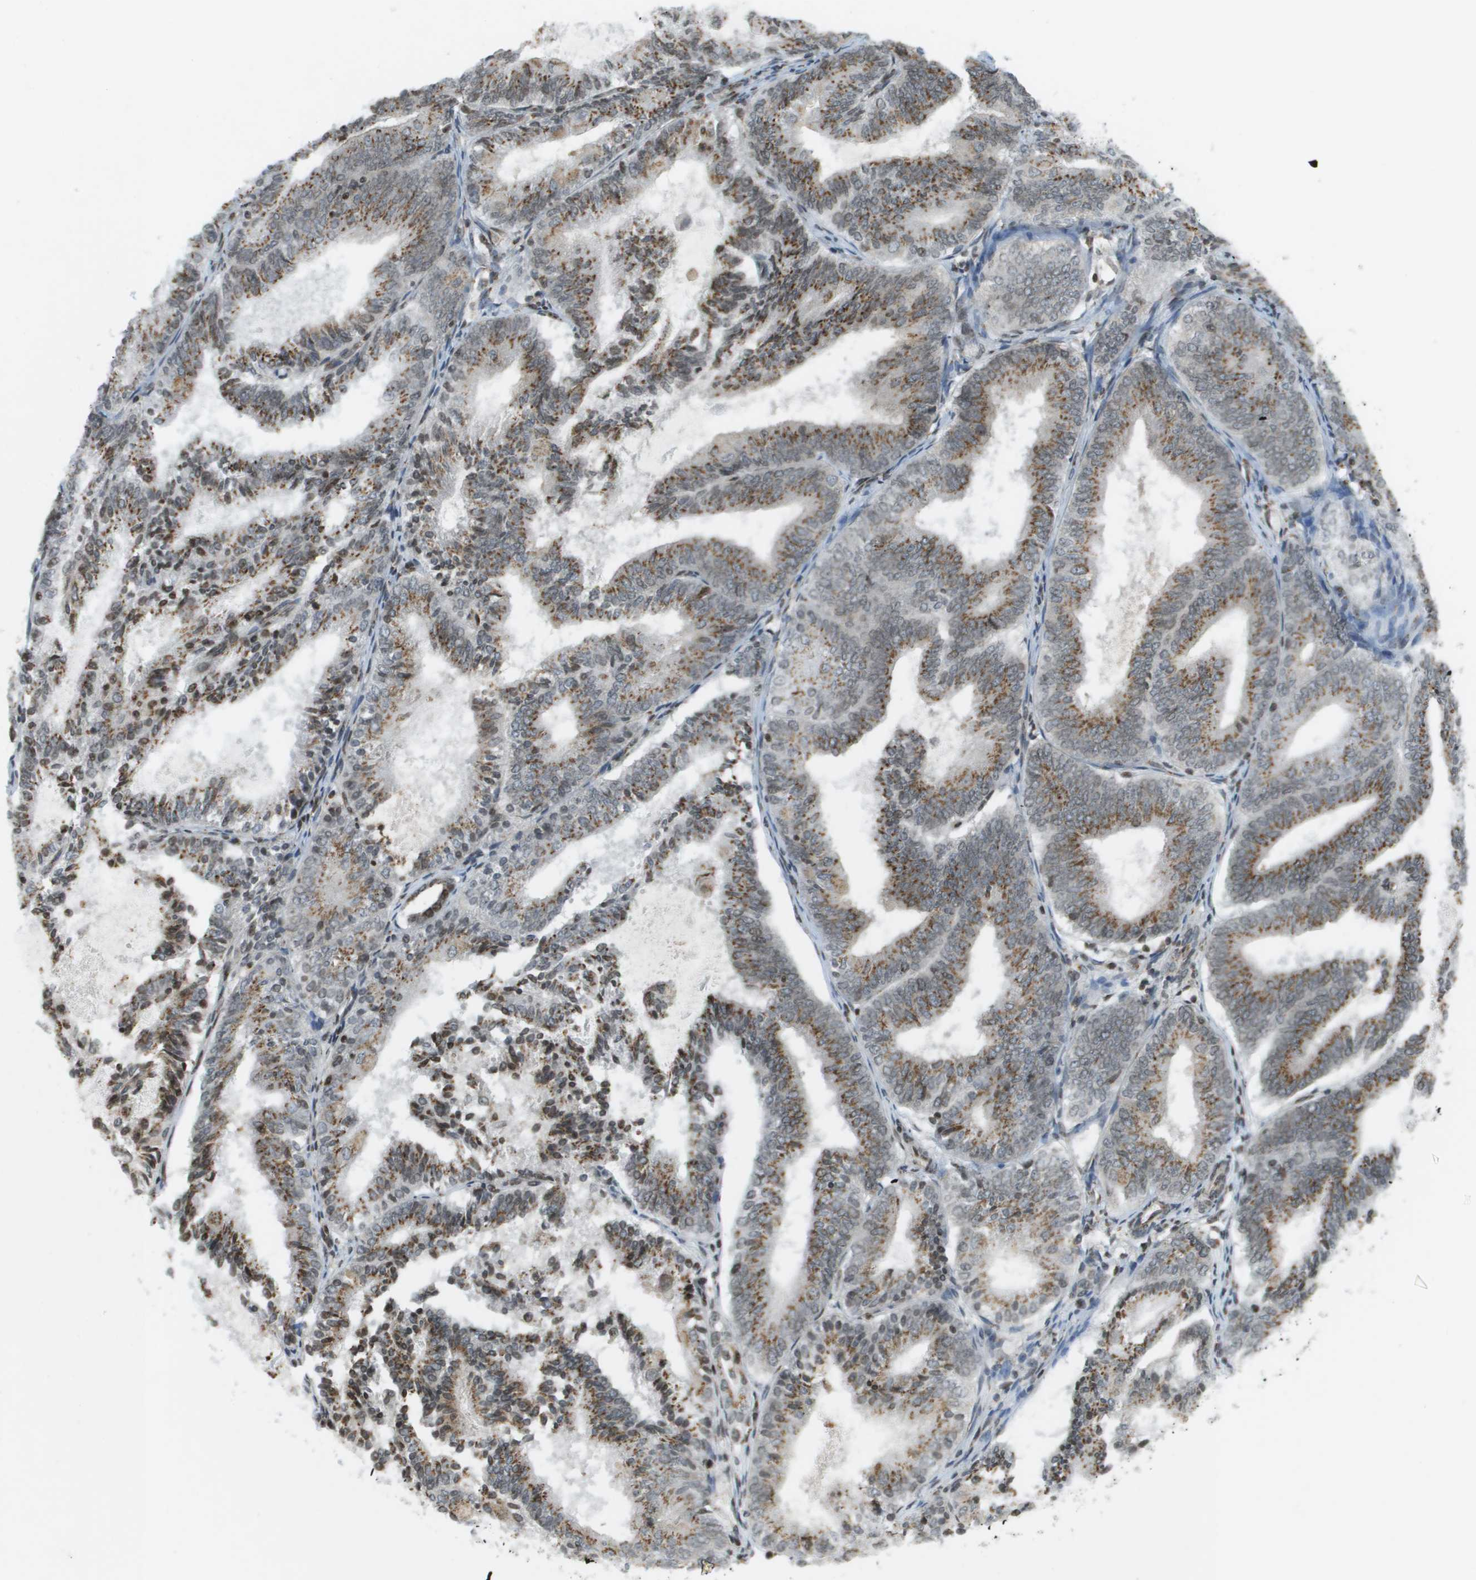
{"staining": {"intensity": "moderate", "quantity": ">75%", "location": "cytoplasmic/membranous"}, "tissue": "endometrial cancer", "cell_type": "Tumor cells", "image_type": "cancer", "snomed": [{"axis": "morphology", "description": "Adenocarcinoma, NOS"}, {"axis": "topography", "description": "Endometrium"}], "caption": "Brown immunohistochemical staining in human adenocarcinoma (endometrial) shows moderate cytoplasmic/membranous staining in approximately >75% of tumor cells.", "gene": "EVC", "patient": {"sex": "female", "age": 81}}